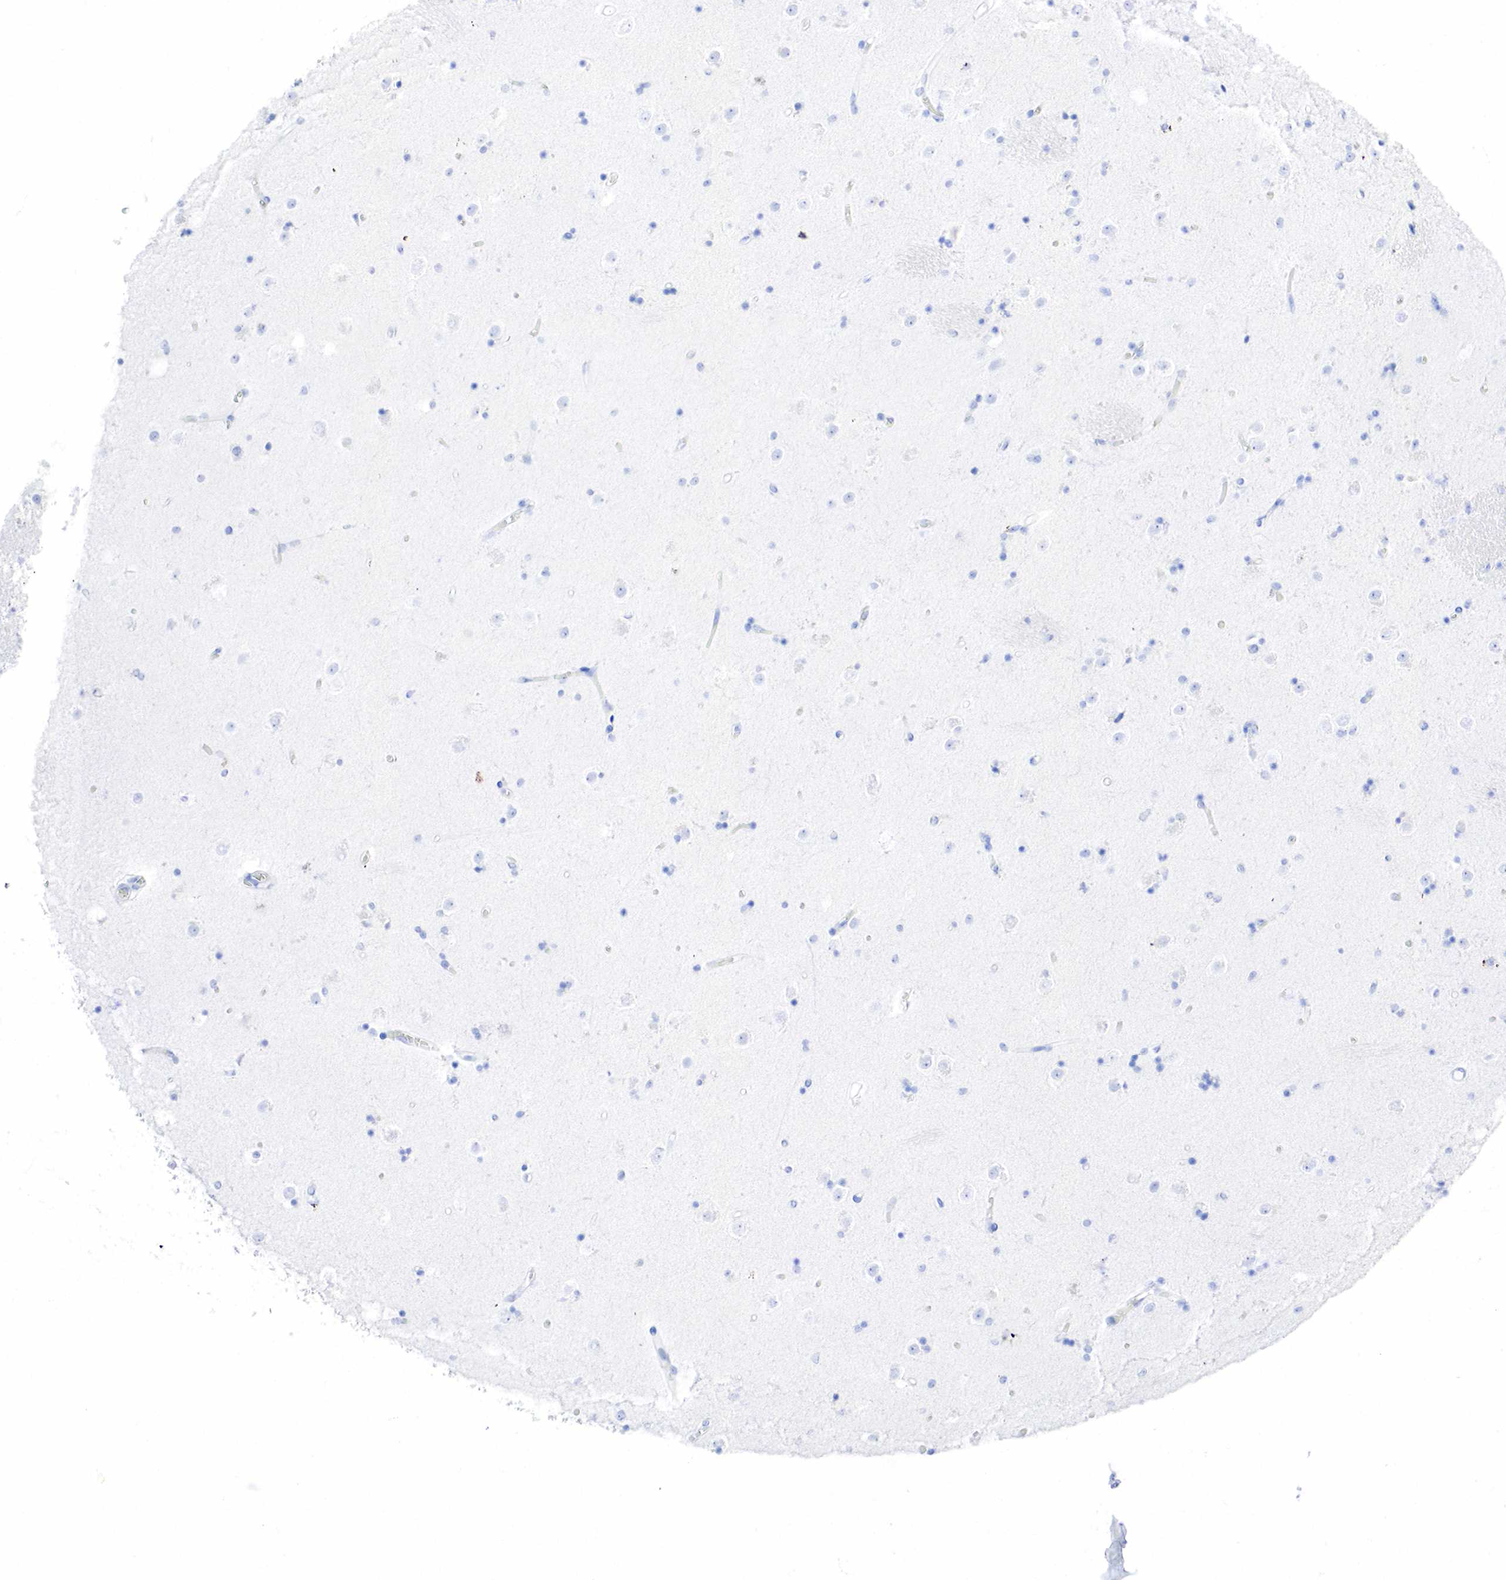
{"staining": {"intensity": "negative", "quantity": "none", "location": "none"}, "tissue": "caudate", "cell_type": "Glial cells", "image_type": "normal", "snomed": [{"axis": "morphology", "description": "Normal tissue, NOS"}, {"axis": "topography", "description": "Lateral ventricle wall"}], "caption": "Protein analysis of unremarkable caudate shows no significant positivity in glial cells.", "gene": "INHA", "patient": {"sex": "female", "age": 54}}